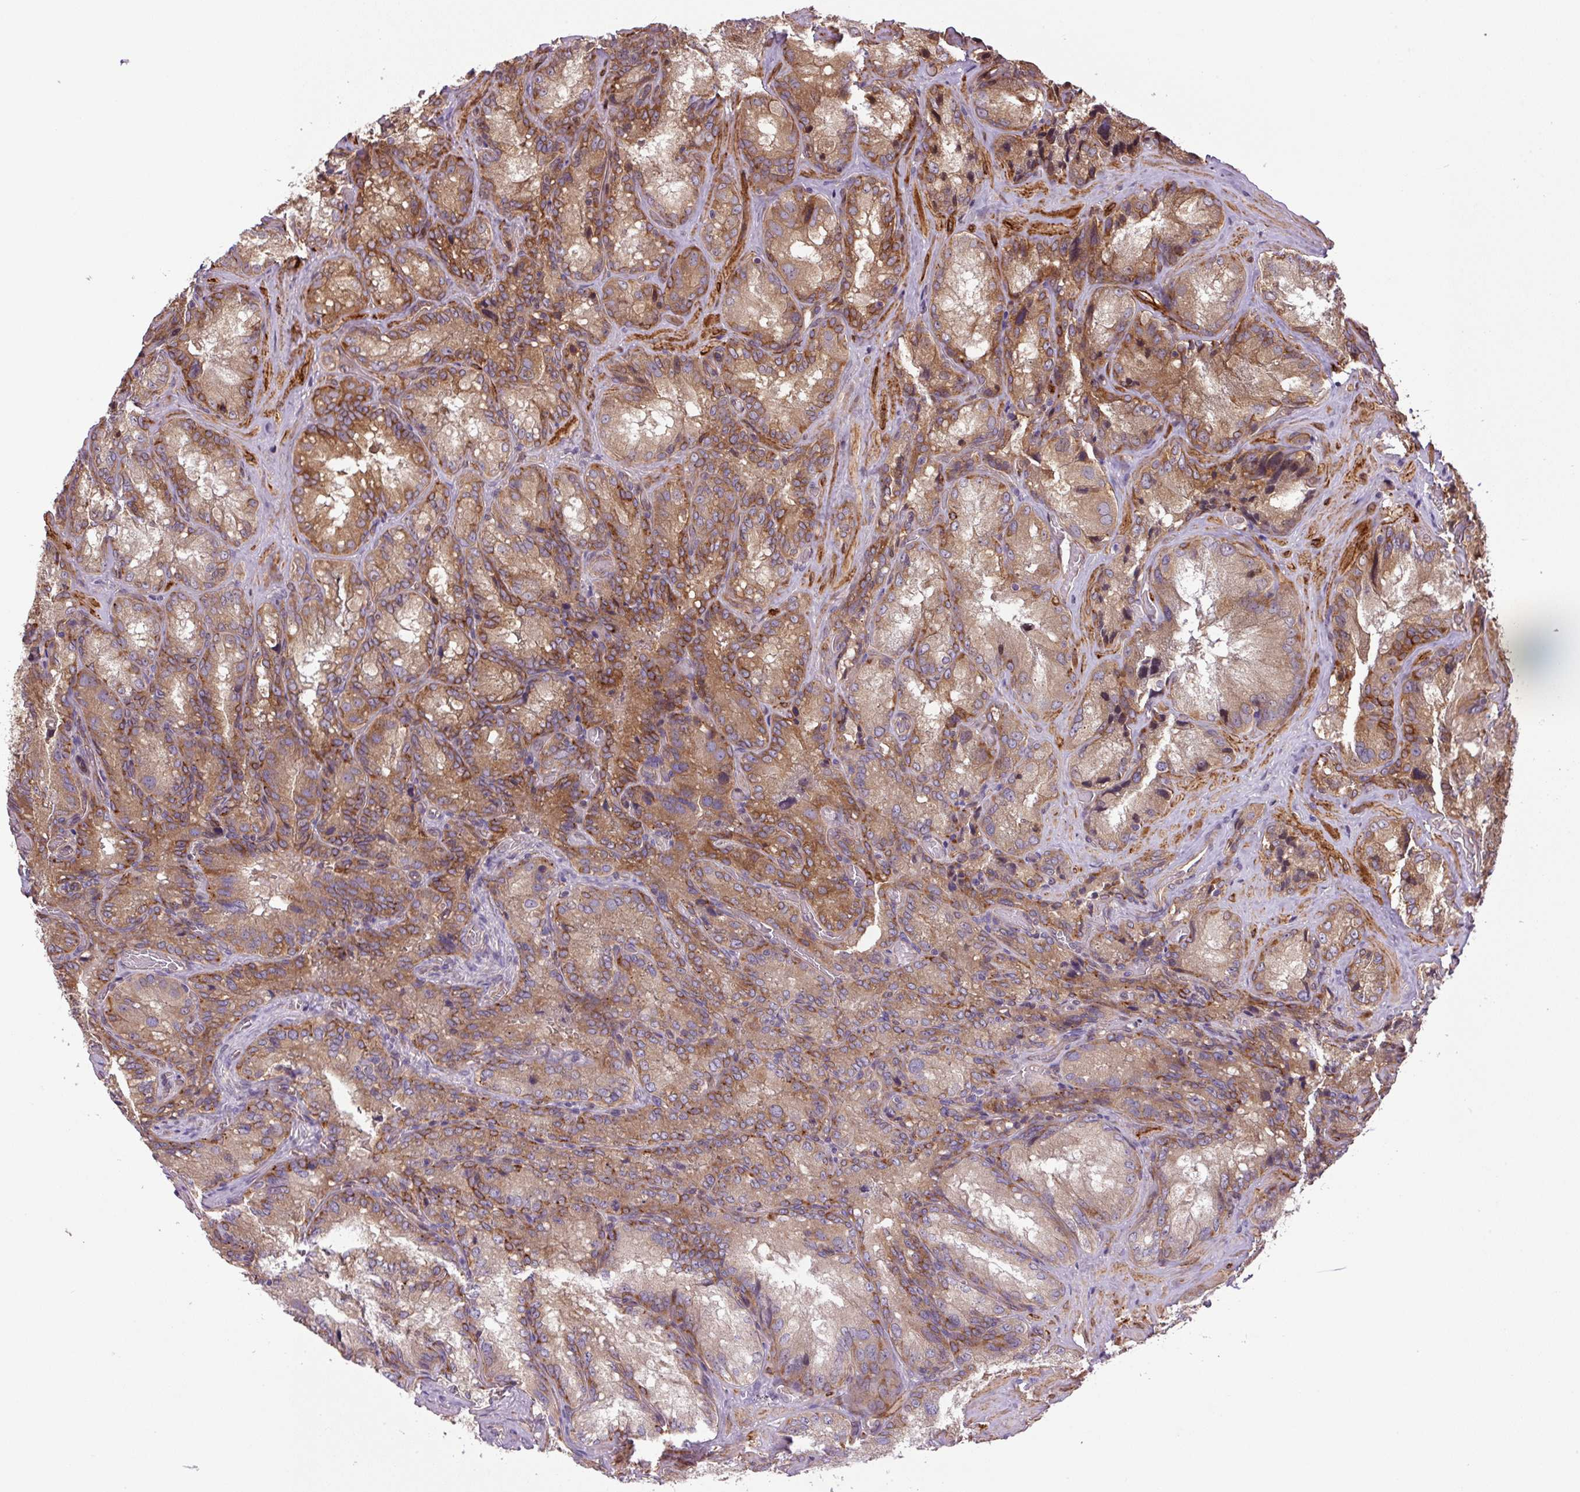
{"staining": {"intensity": "moderate", "quantity": ">75%", "location": "cytoplasmic/membranous"}, "tissue": "seminal vesicle", "cell_type": "Glandular cells", "image_type": "normal", "snomed": [{"axis": "morphology", "description": "Normal tissue, NOS"}, {"axis": "topography", "description": "Seminal veicle"}], "caption": "Brown immunohistochemical staining in normal seminal vesicle demonstrates moderate cytoplasmic/membranous staining in approximately >75% of glandular cells.", "gene": "SEPTIN10", "patient": {"sex": "male", "age": 47}}